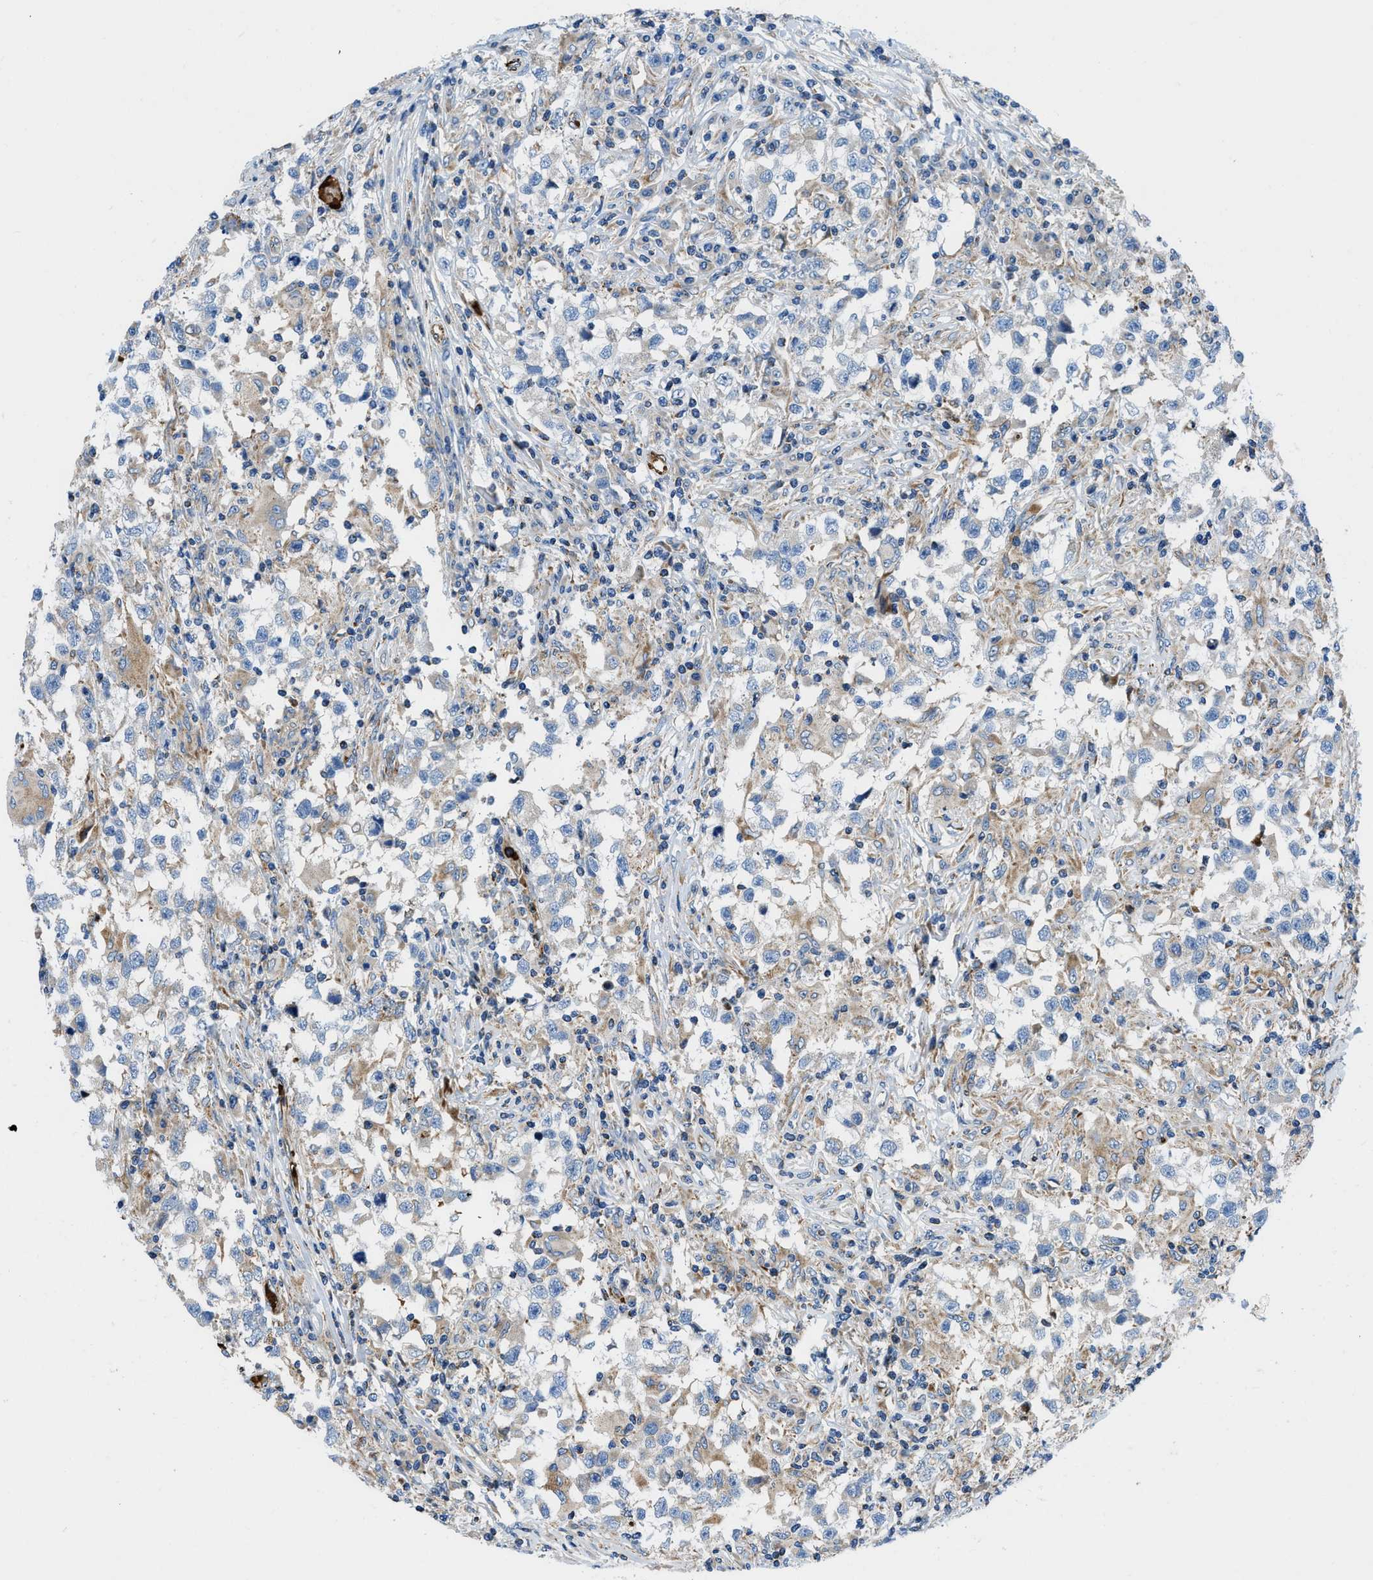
{"staining": {"intensity": "negative", "quantity": "none", "location": "none"}, "tissue": "testis cancer", "cell_type": "Tumor cells", "image_type": "cancer", "snomed": [{"axis": "morphology", "description": "Carcinoma, Embryonal, NOS"}, {"axis": "topography", "description": "Testis"}], "caption": "Image shows no significant protein positivity in tumor cells of testis embryonal carcinoma. (DAB immunohistochemistry (IHC) with hematoxylin counter stain).", "gene": "ZNF831", "patient": {"sex": "male", "age": 21}}